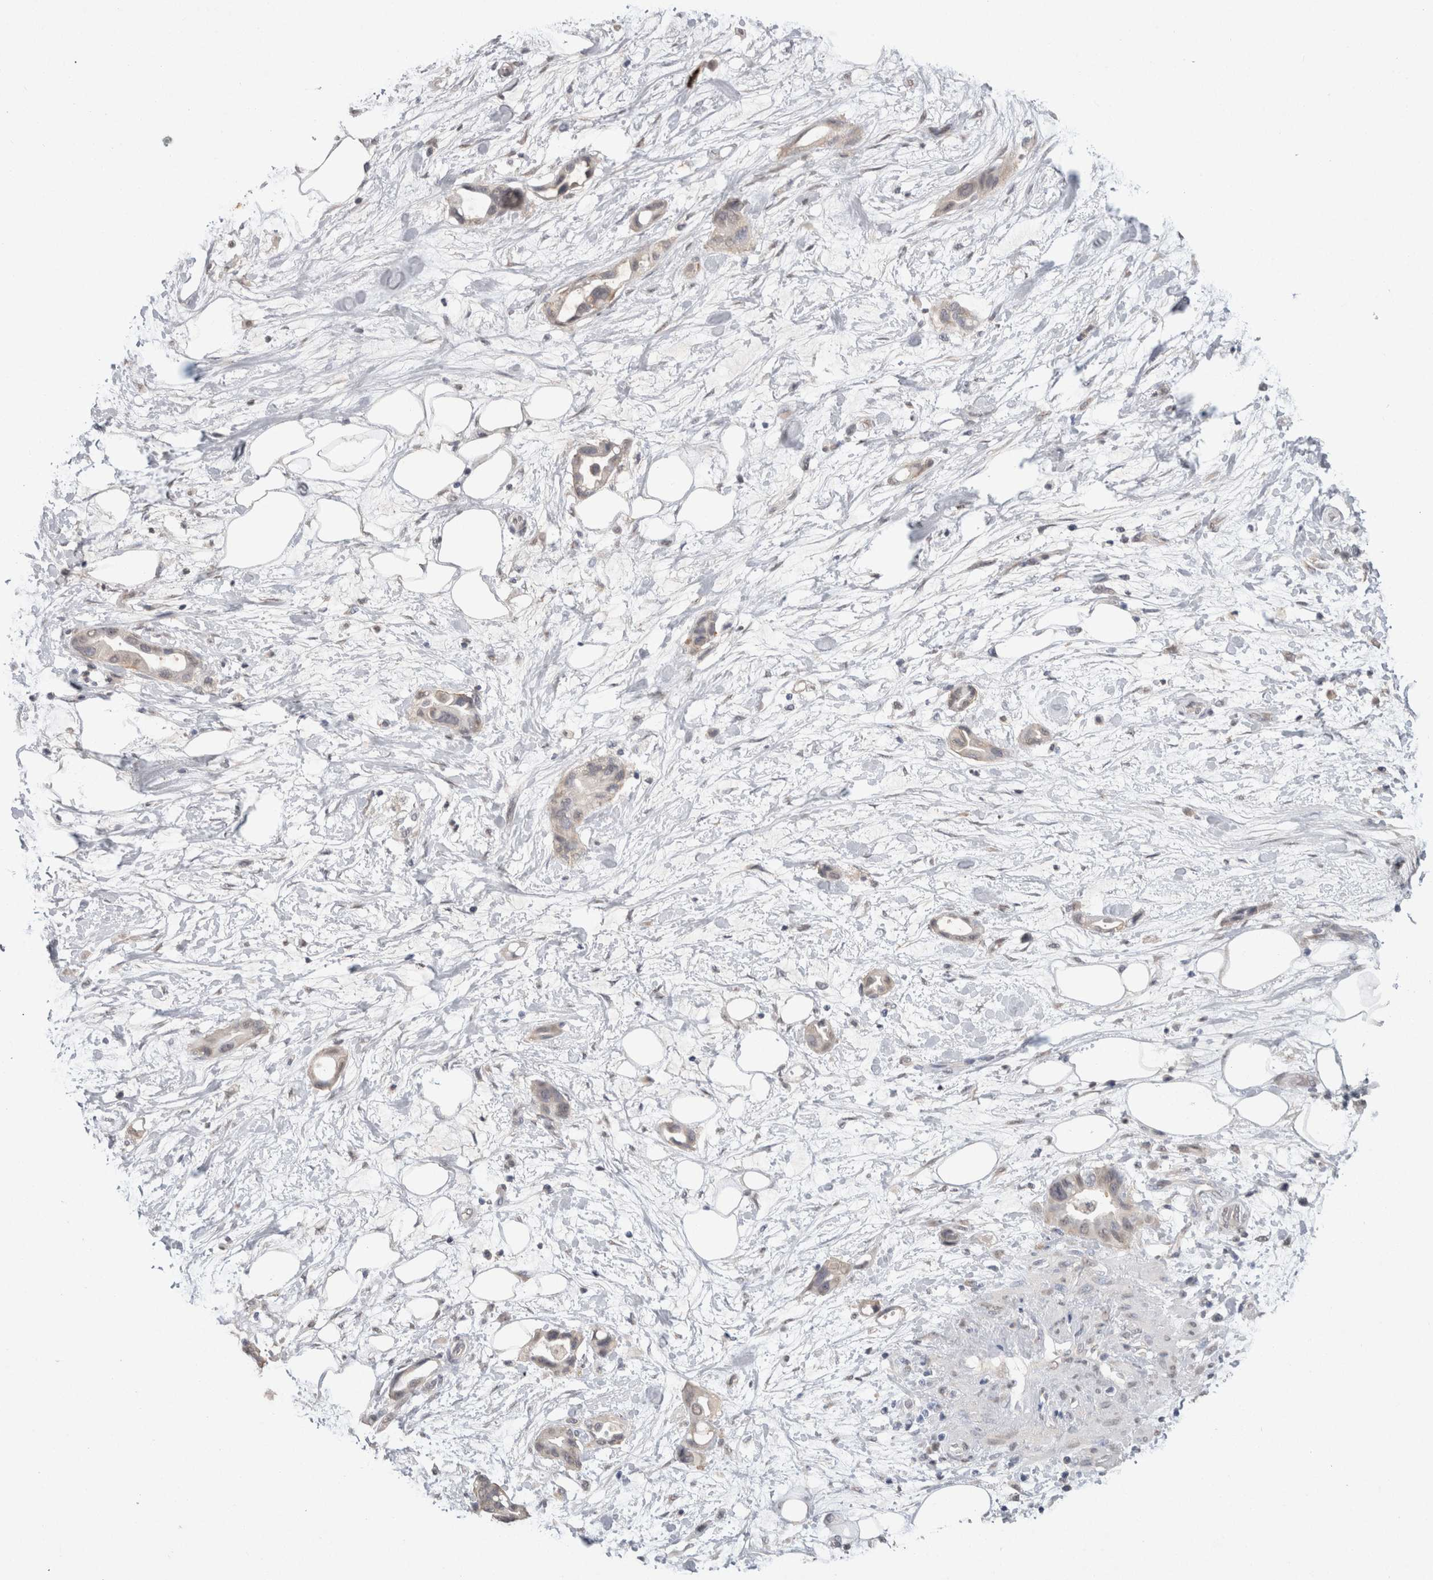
{"staining": {"intensity": "negative", "quantity": "none", "location": "none"}, "tissue": "pancreatic cancer", "cell_type": "Tumor cells", "image_type": "cancer", "snomed": [{"axis": "morphology", "description": "Adenocarcinoma, NOS"}, {"axis": "topography", "description": "Pancreas"}], "caption": "This photomicrograph is of adenocarcinoma (pancreatic) stained with immunohistochemistry (IHC) to label a protein in brown with the nuclei are counter-stained blue. There is no staining in tumor cells. (DAB (3,3'-diaminobenzidine) IHC visualized using brightfield microscopy, high magnification).", "gene": "NAALADL2", "patient": {"sex": "female", "age": 57}}